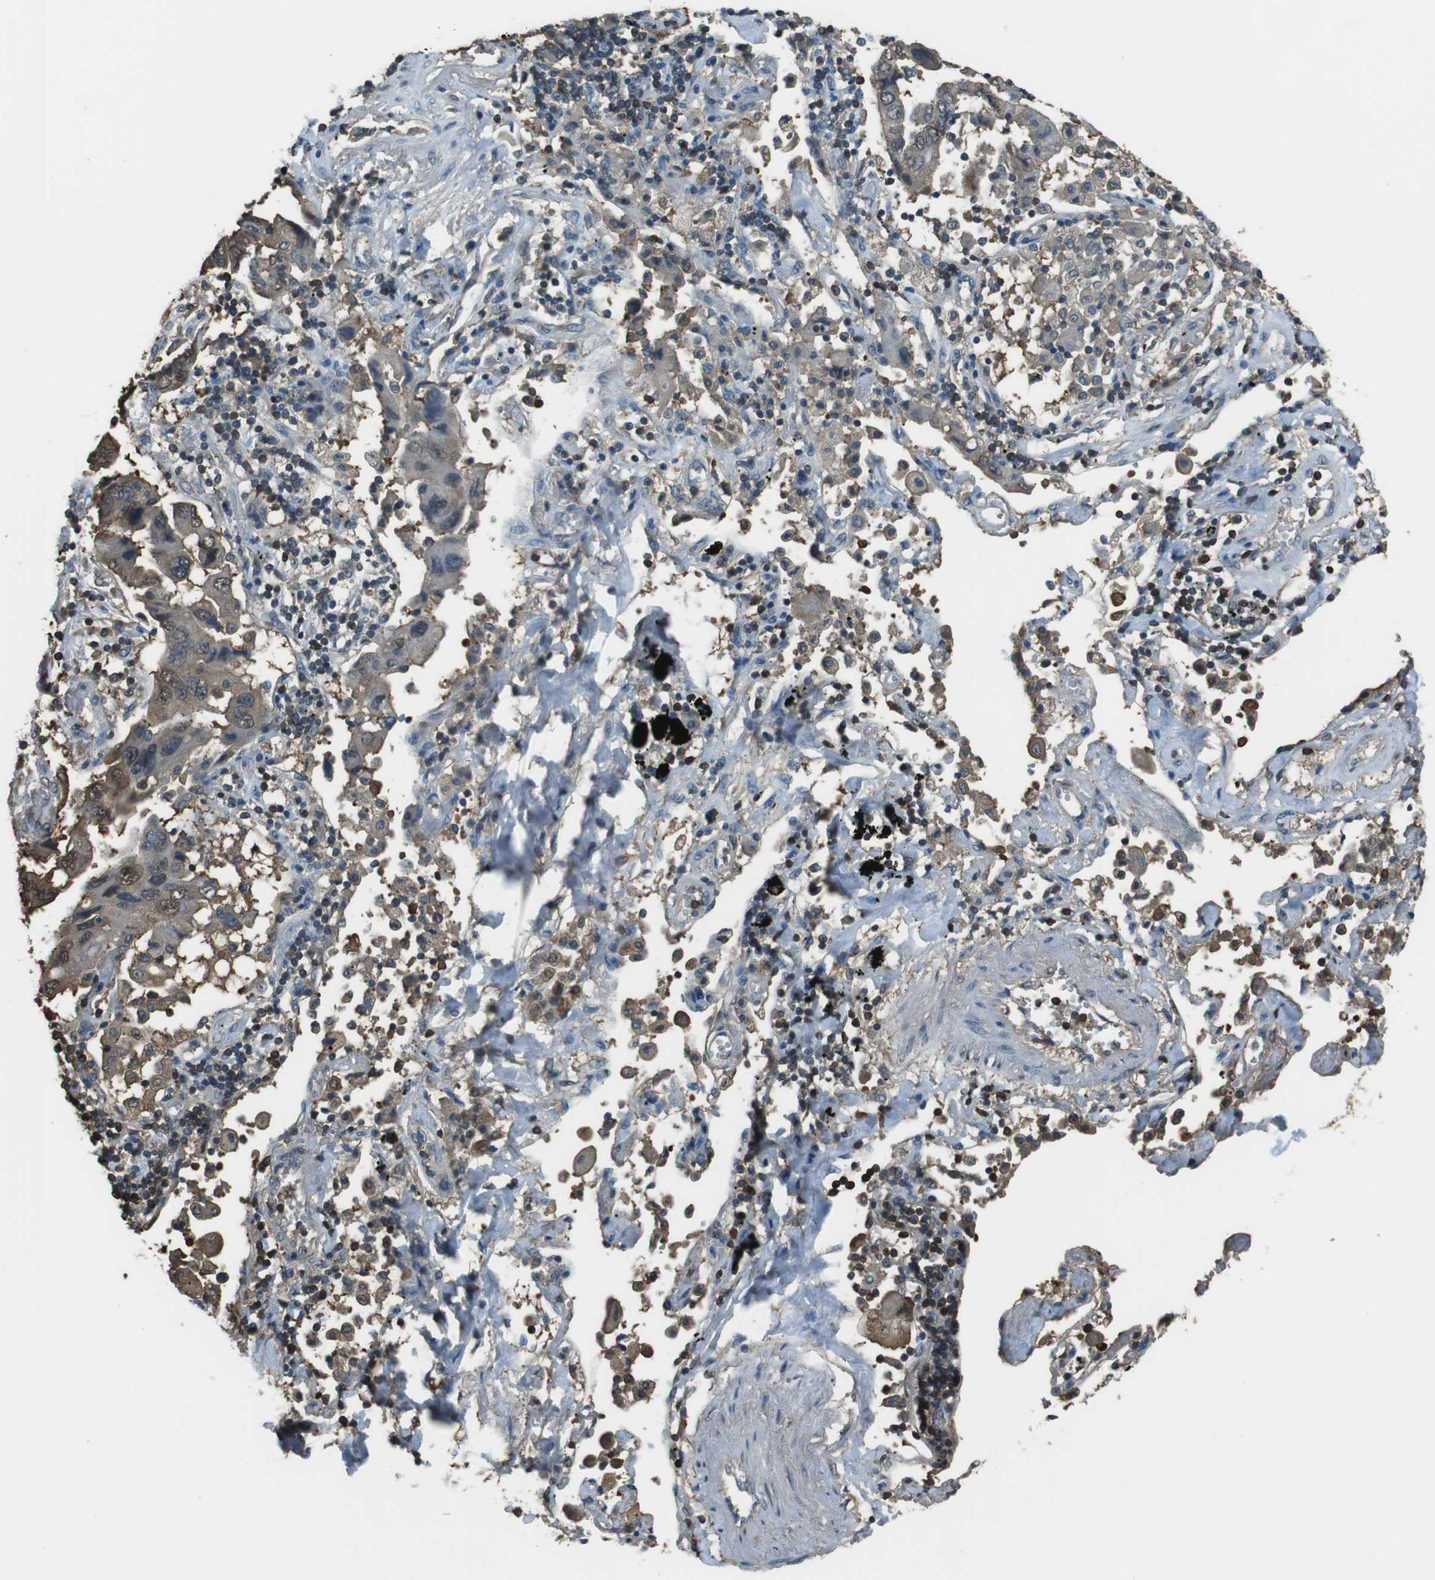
{"staining": {"intensity": "moderate", "quantity": "25%-75%", "location": "cytoplasmic/membranous,nuclear"}, "tissue": "lung cancer", "cell_type": "Tumor cells", "image_type": "cancer", "snomed": [{"axis": "morphology", "description": "Adenocarcinoma, NOS"}, {"axis": "topography", "description": "Lung"}], "caption": "This photomicrograph demonstrates IHC staining of lung cancer, with medium moderate cytoplasmic/membranous and nuclear expression in about 25%-75% of tumor cells.", "gene": "TWSG1", "patient": {"sex": "female", "age": 65}}